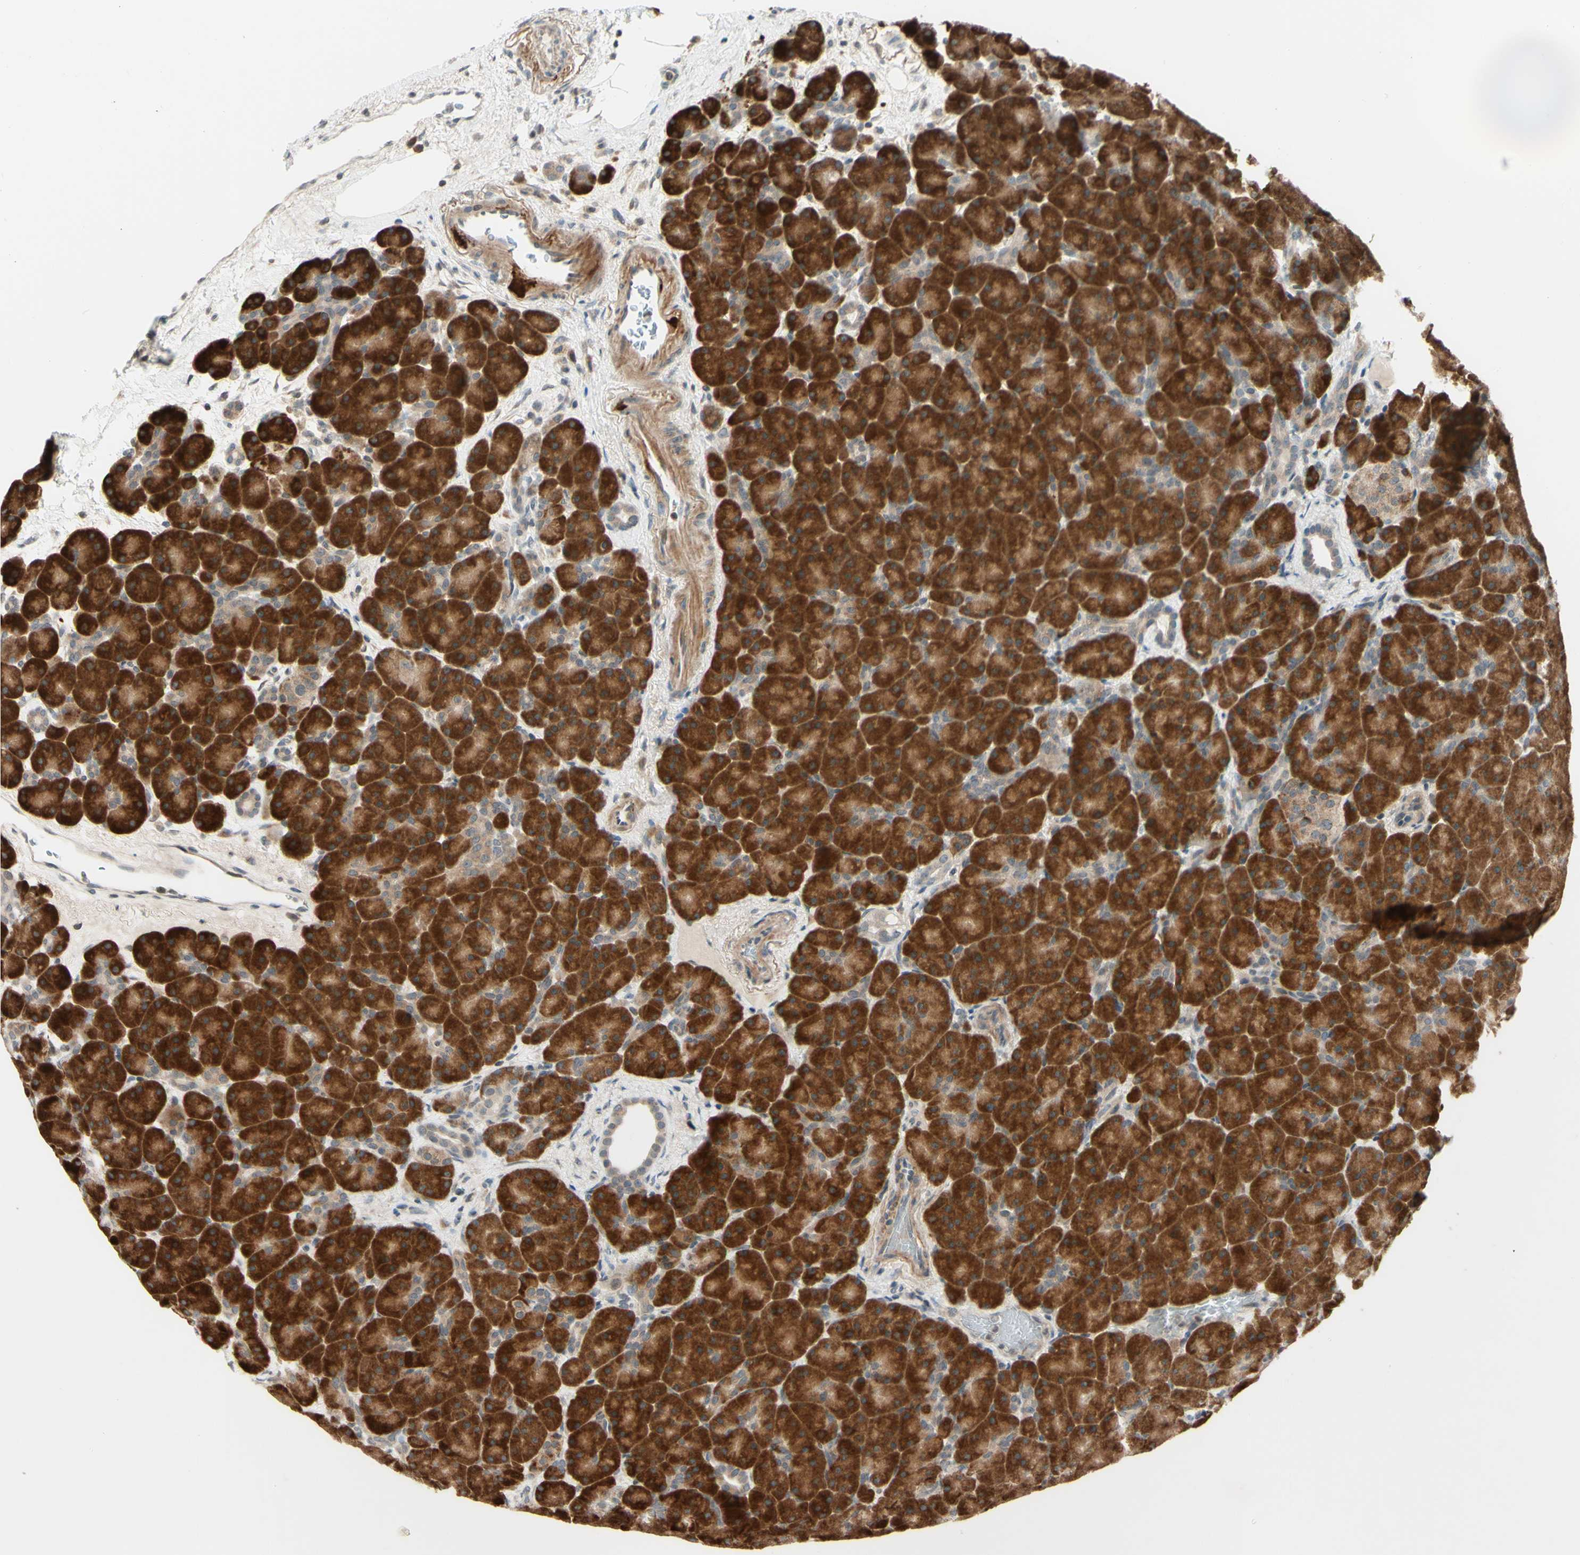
{"staining": {"intensity": "strong", "quantity": ">75%", "location": "cytoplasmic/membranous"}, "tissue": "pancreas", "cell_type": "Exocrine glandular cells", "image_type": "normal", "snomed": [{"axis": "morphology", "description": "Normal tissue, NOS"}, {"axis": "topography", "description": "Pancreas"}], "caption": "This micrograph demonstrates immunohistochemistry staining of benign human pancreas, with high strong cytoplasmic/membranous expression in approximately >75% of exocrine glandular cells.", "gene": "ZW10", "patient": {"sex": "male", "age": 66}}